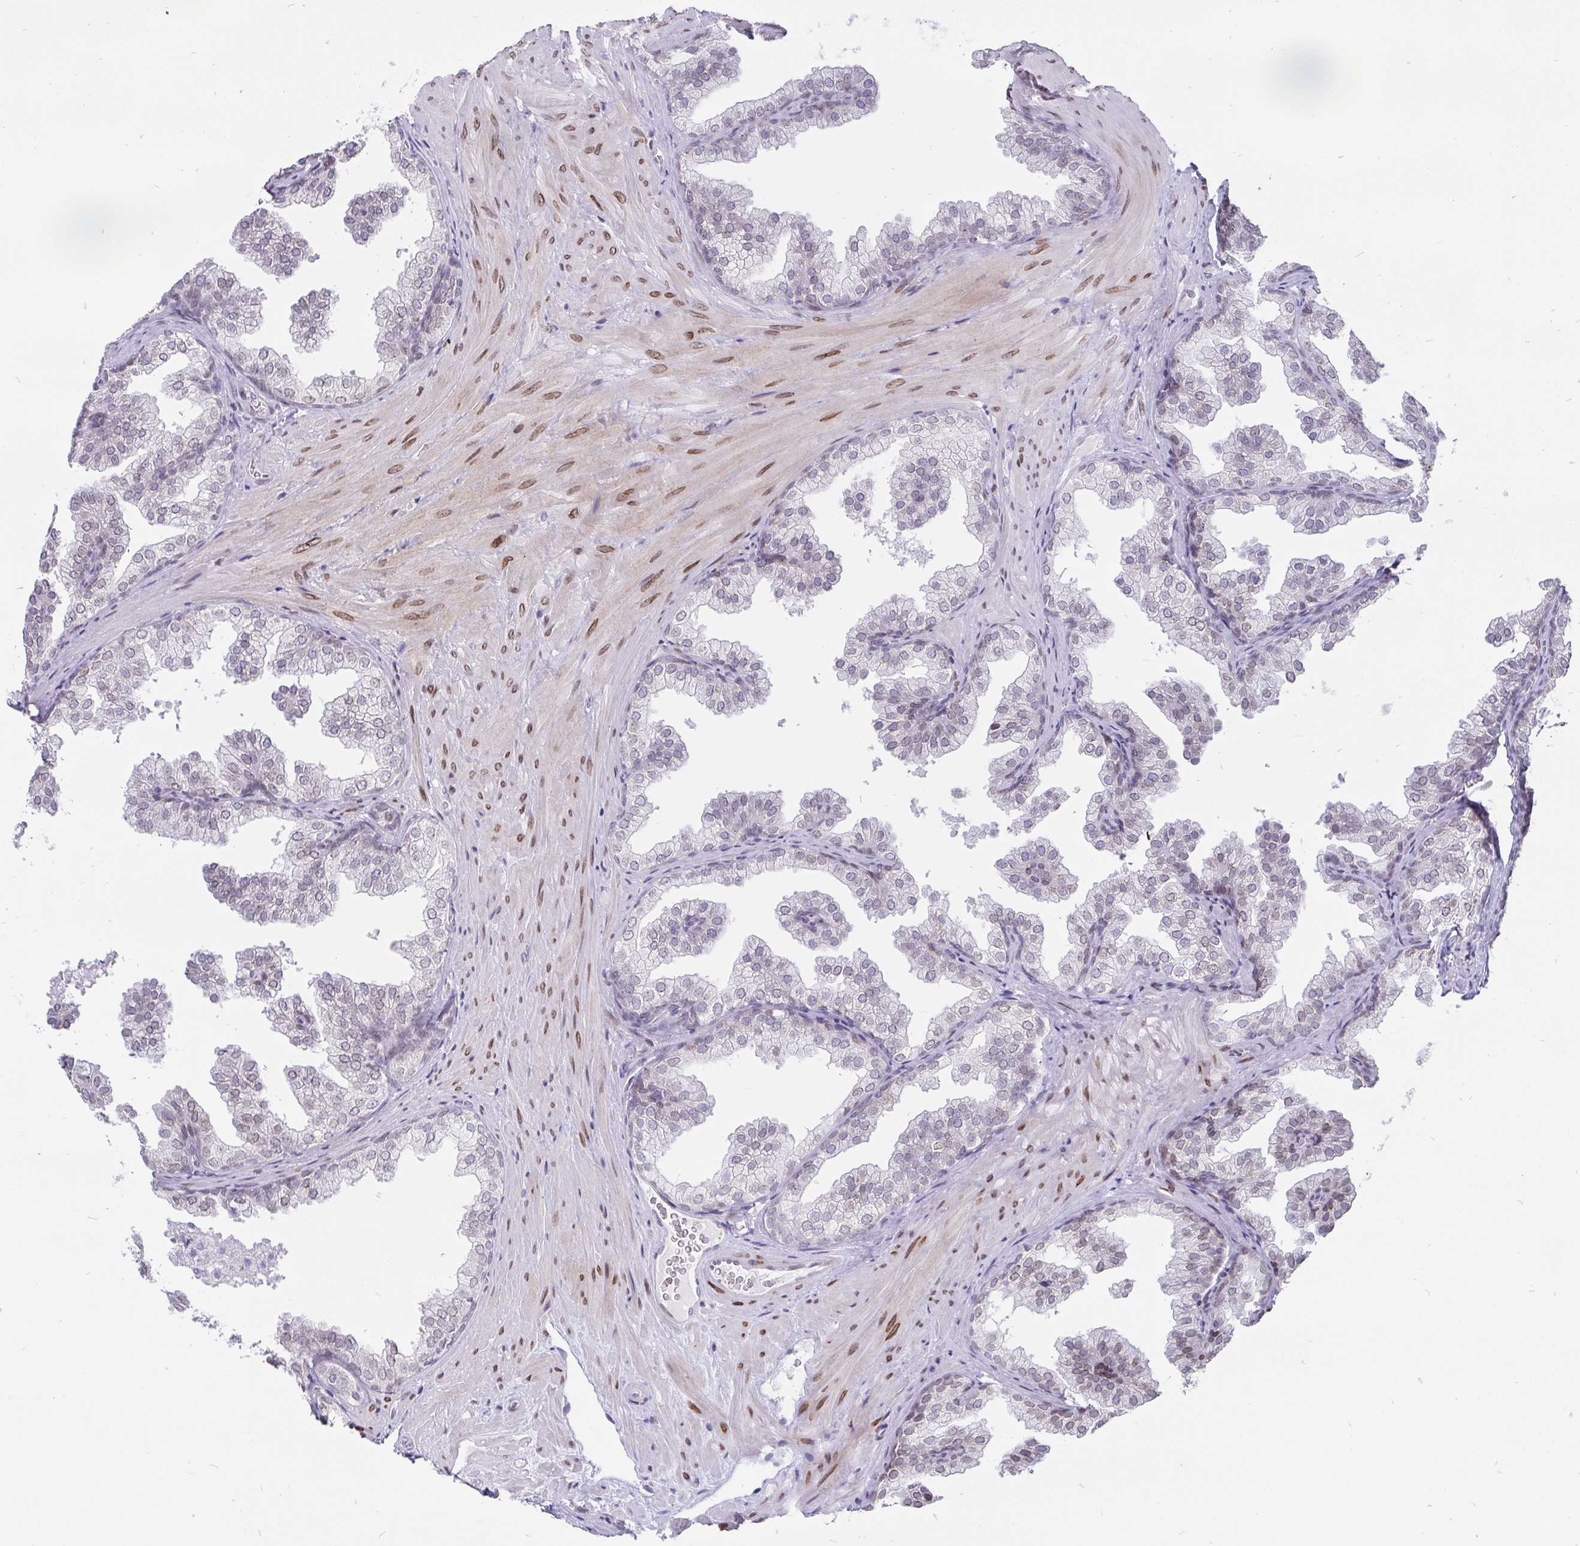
{"staining": {"intensity": "negative", "quantity": "none", "location": "none"}, "tissue": "prostate", "cell_type": "Glandular cells", "image_type": "normal", "snomed": [{"axis": "morphology", "description": "Normal tissue, NOS"}, {"axis": "topography", "description": "Prostate"}], "caption": "The image demonstrates no significant staining in glandular cells of prostate.", "gene": "EMD", "patient": {"sex": "male", "age": 37}}